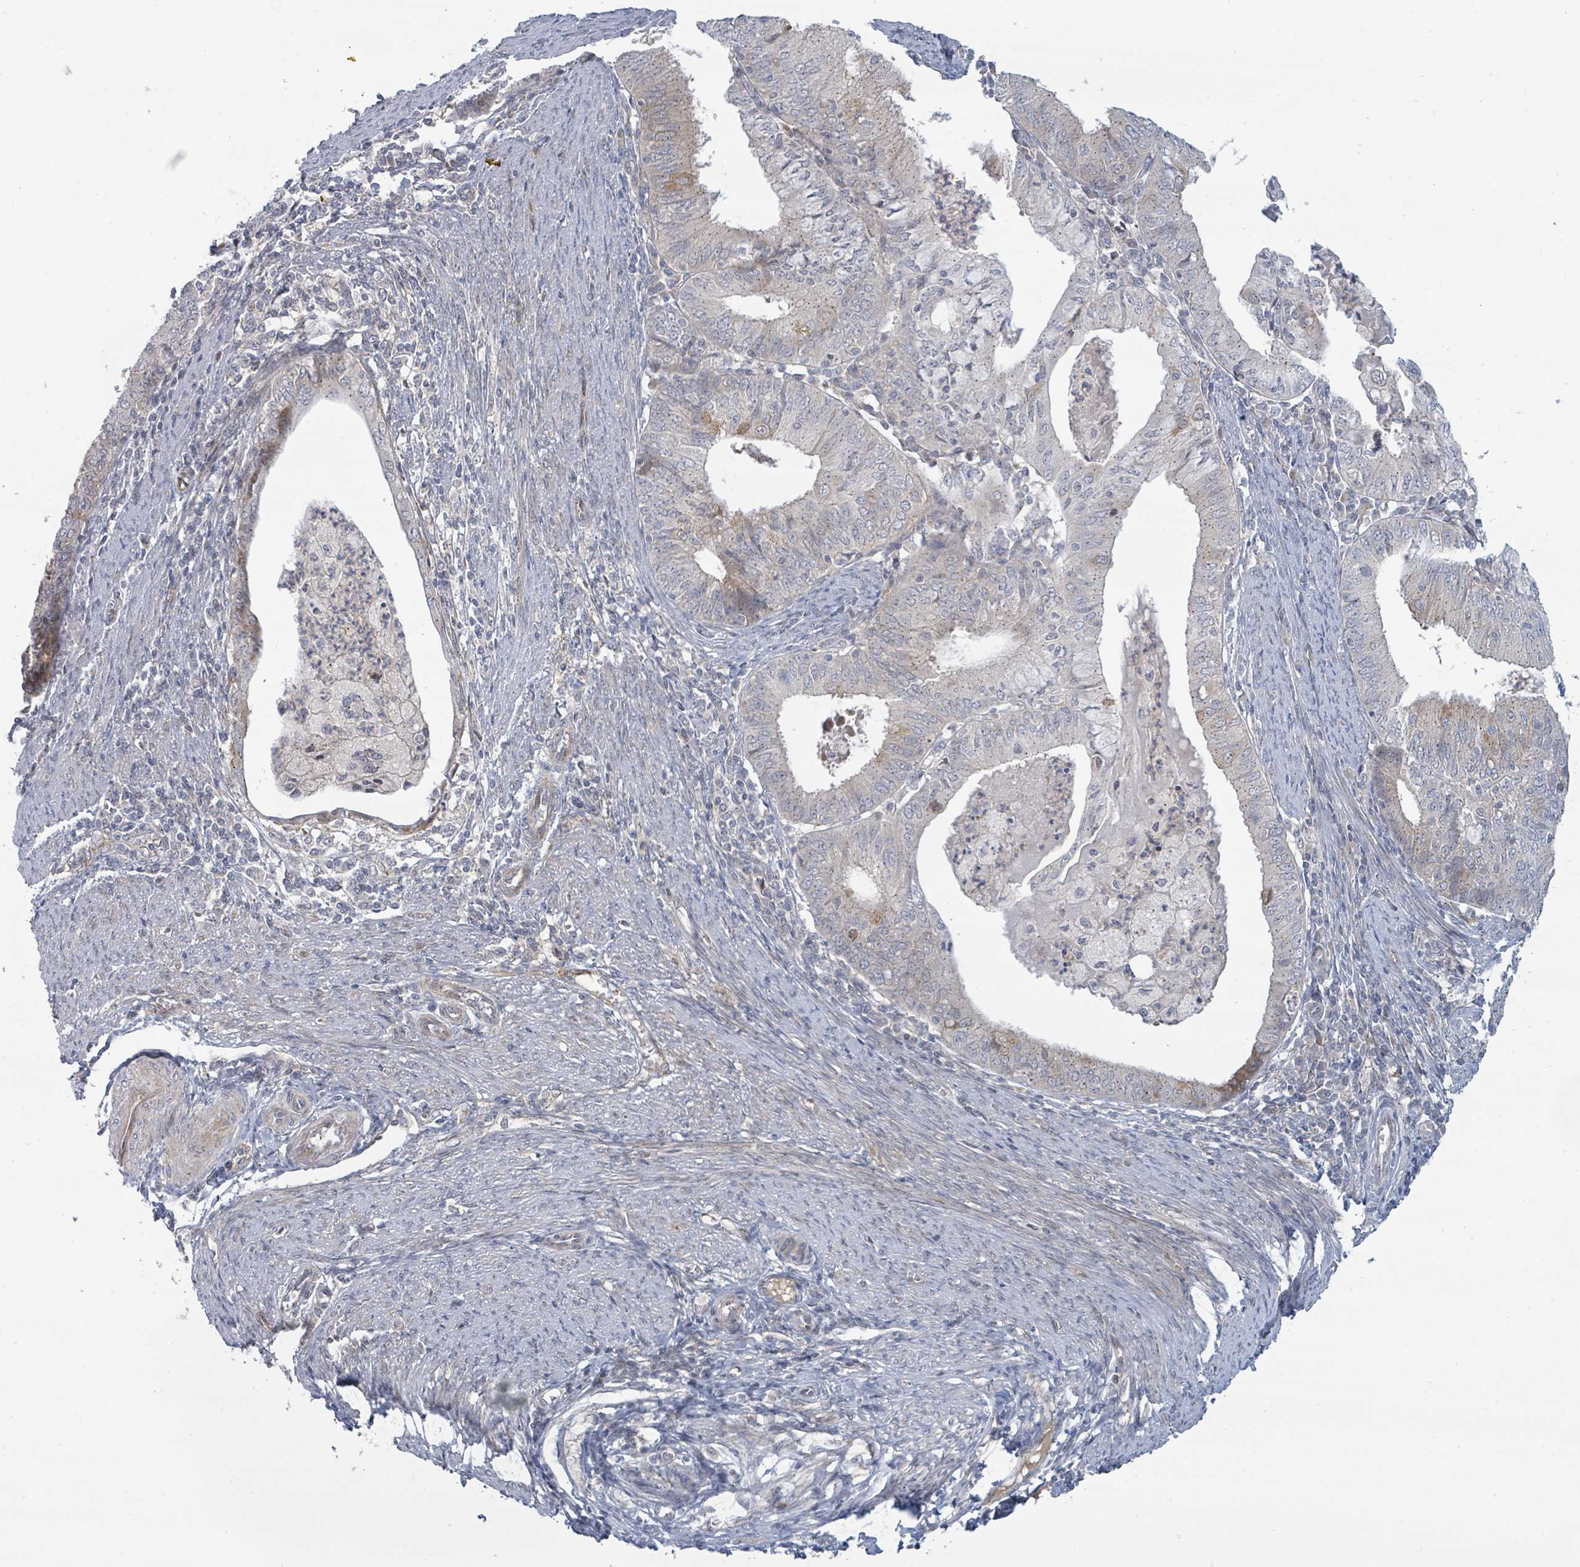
{"staining": {"intensity": "negative", "quantity": "none", "location": "none"}, "tissue": "endometrial cancer", "cell_type": "Tumor cells", "image_type": "cancer", "snomed": [{"axis": "morphology", "description": "Adenocarcinoma, NOS"}, {"axis": "topography", "description": "Endometrium"}], "caption": "The histopathology image demonstrates no staining of tumor cells in adenocarcinoma (endometrial).", "gene": "COL5A3", "patient": {"sex": "female", "age": 57}}